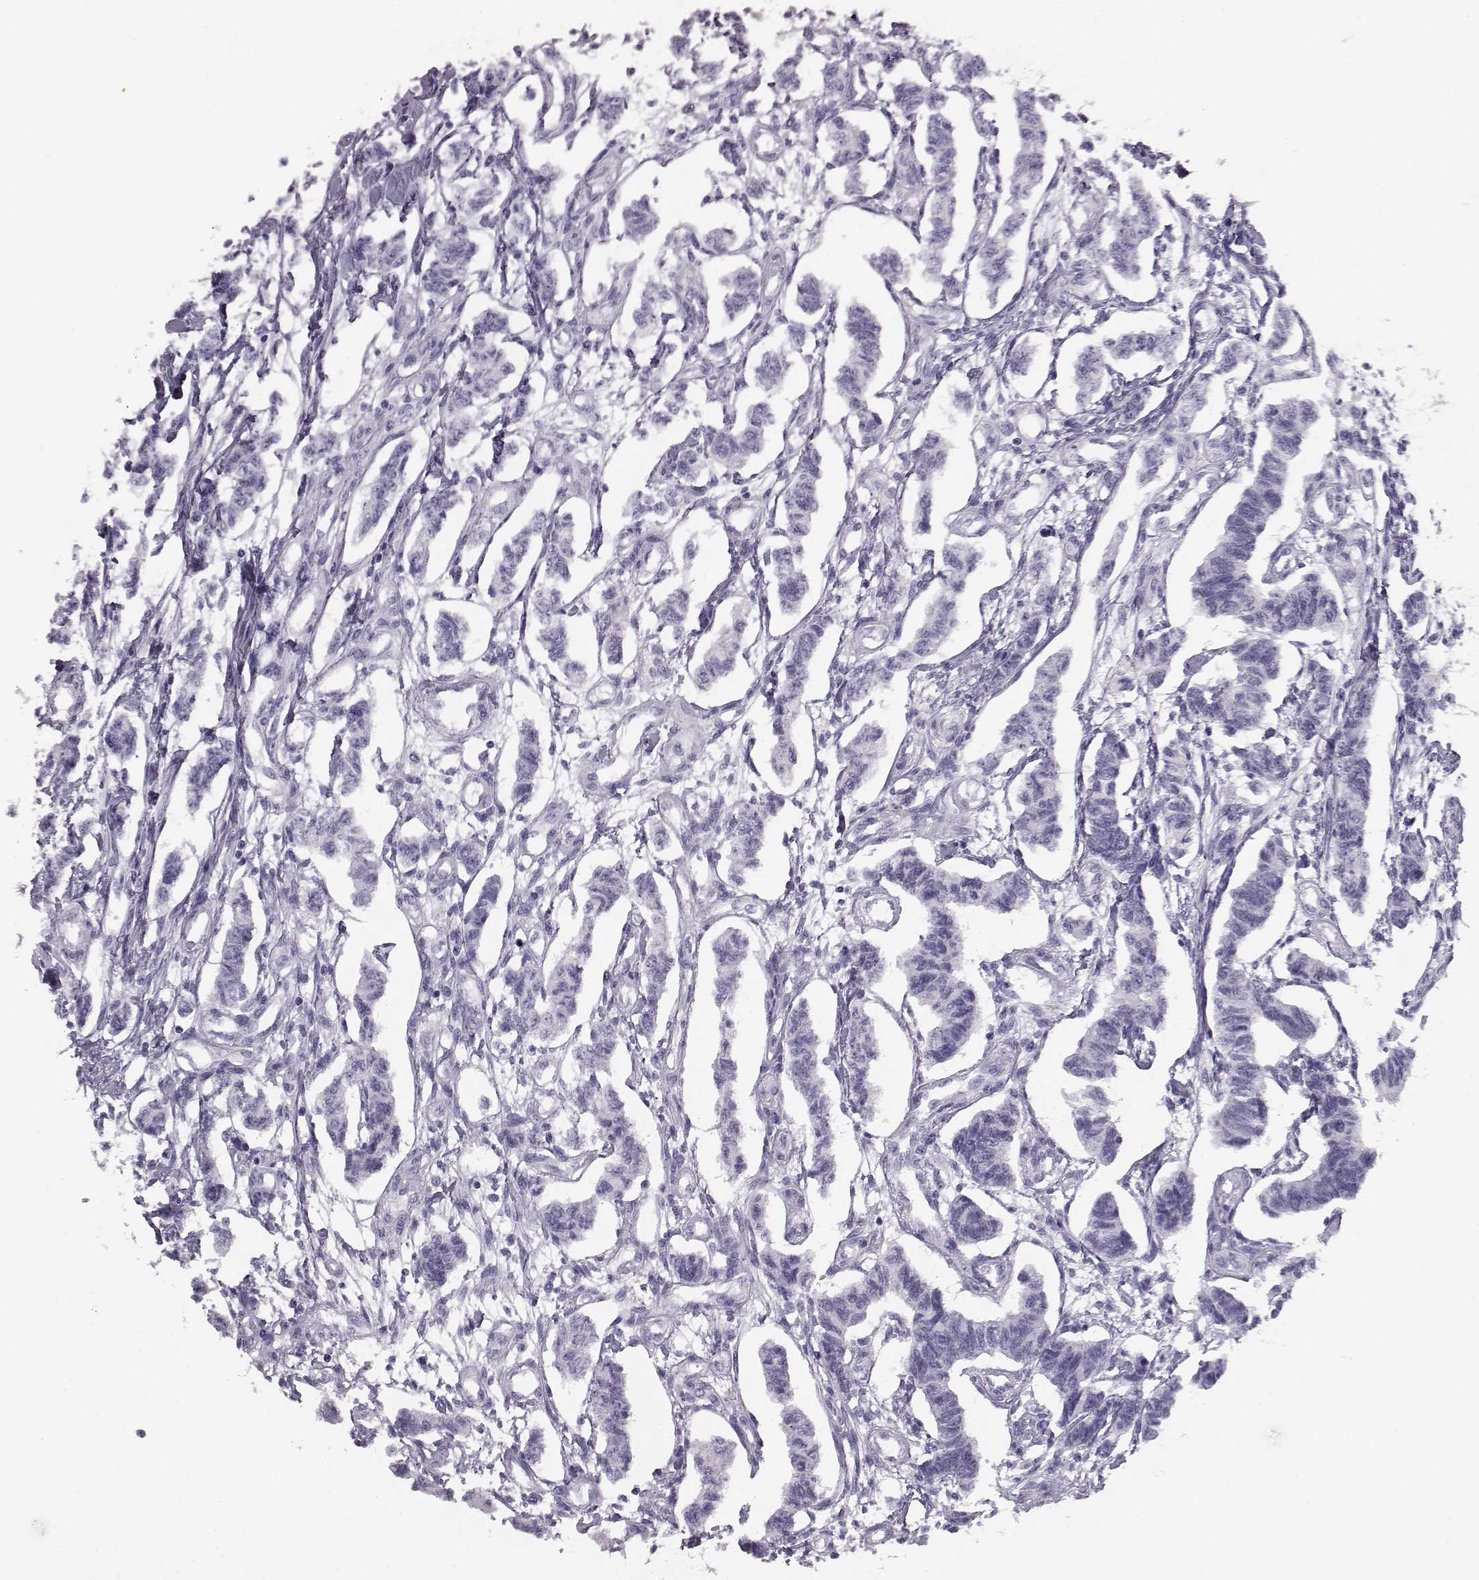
{"staining": {"intensity": "negative", "quantity": "none", "location": "none"}, "tissue": "carcinoid", "cell_type": "Tumor cells", "image_type": "cancer", "snomed": [{"axis": "morphology", "description": "Carcinoid, malignant, NOS"}, {"axis": "topography", "description": "Kidney"}], "caption": "A histopathology image of human carcinoid is negative for staining in tumor cells.", "gene": "BFSP2", "patient": {"sex": "female", "age": 41}}